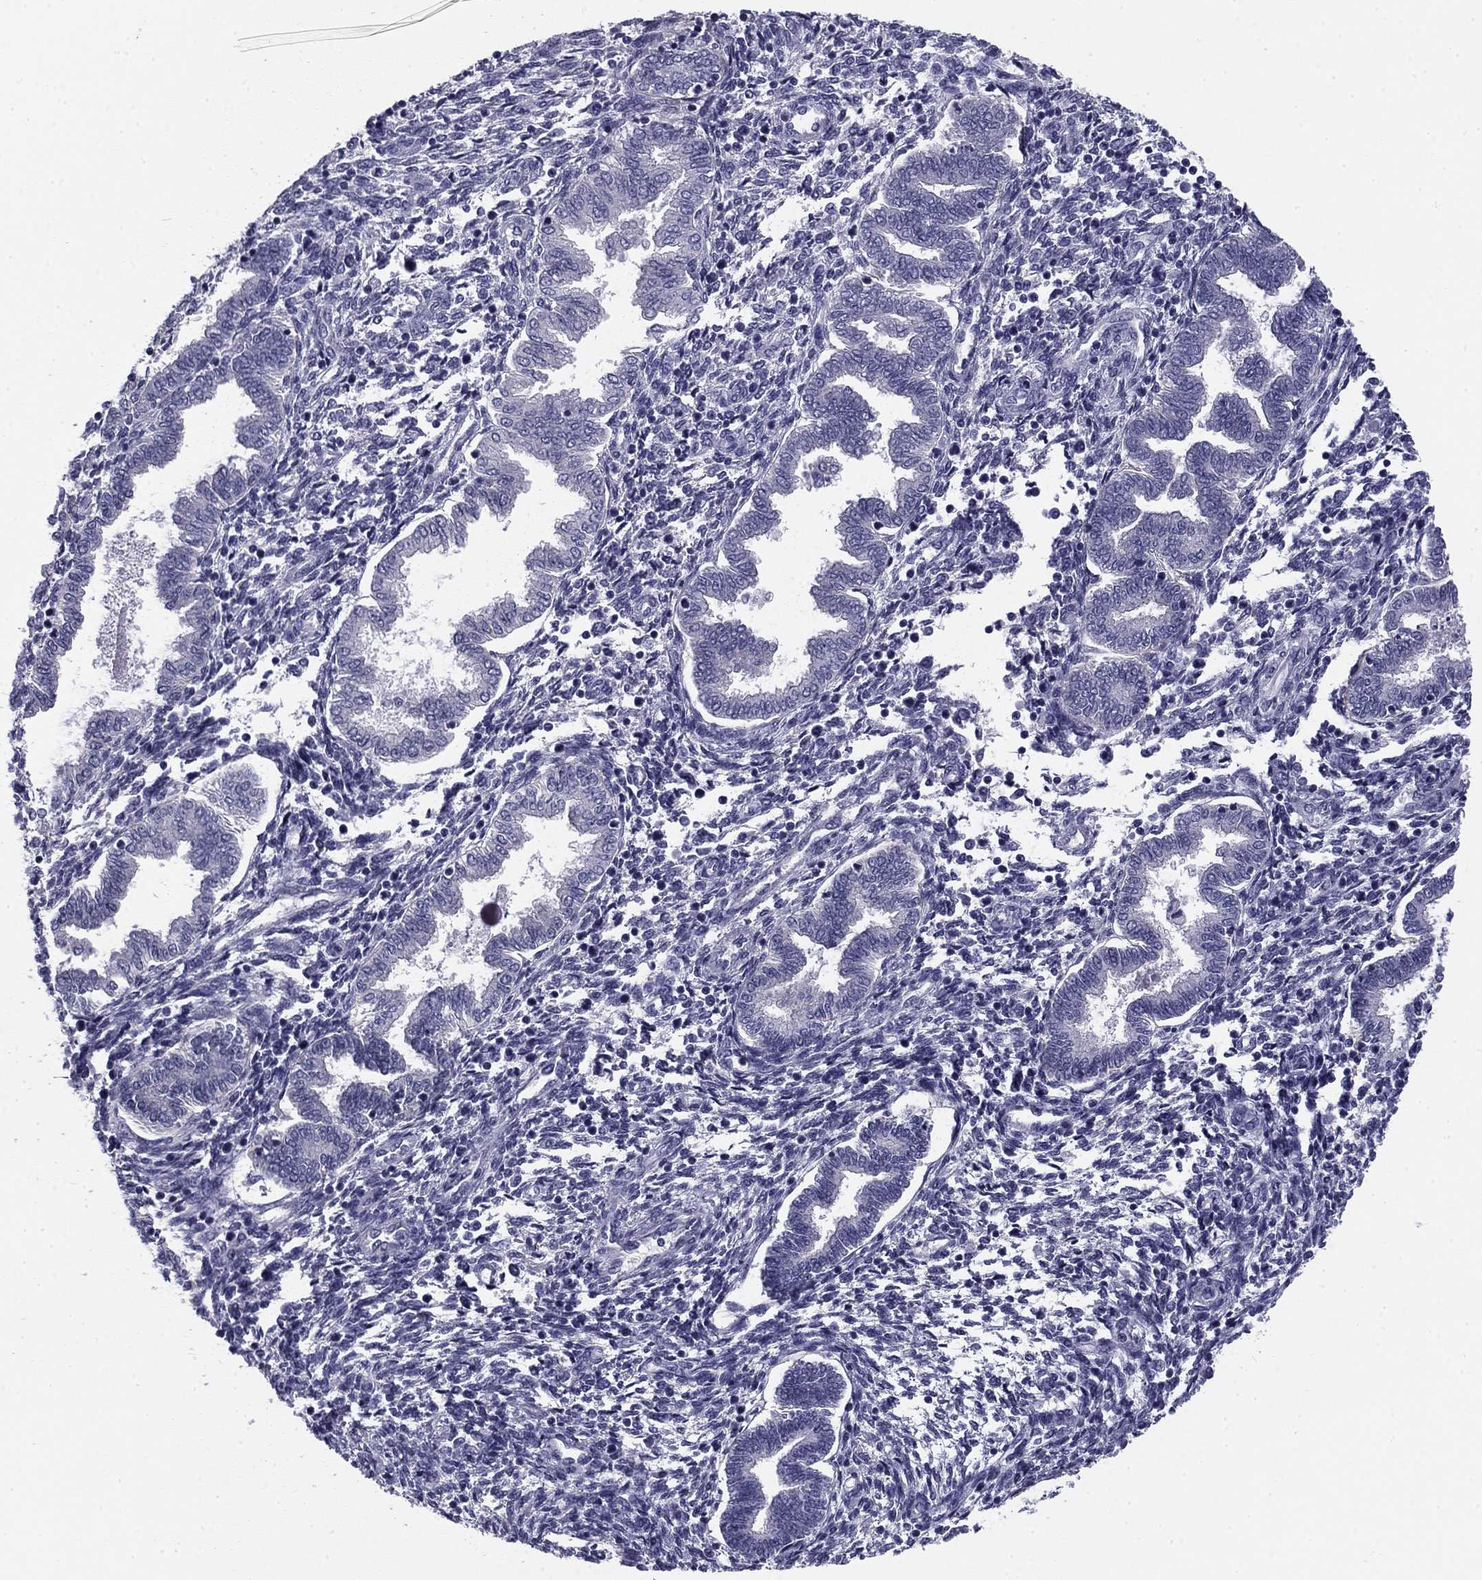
{"staining": {"intensity": "negative", "quantity": "none", "location": "none"}, "tissue": "endometrium", "cell_type": "Cells in endometrial stroma", "image_type": "normal", "snomed": [{"axis": "morphology", "description": "Normal tissue, NOS"}, {"axis": "topography", "description": "Endometrium"}], "caption": "DAB (3,3'-diaminobenzidine) immunohistochemical staining of normal human endometrium demonstrates no significant positivity in cells in endometrial stroma. (IHC, brightfield microscopy, high magnification).", "gene": "FLNC", "patient": {"sex": "female", "age": 42}}